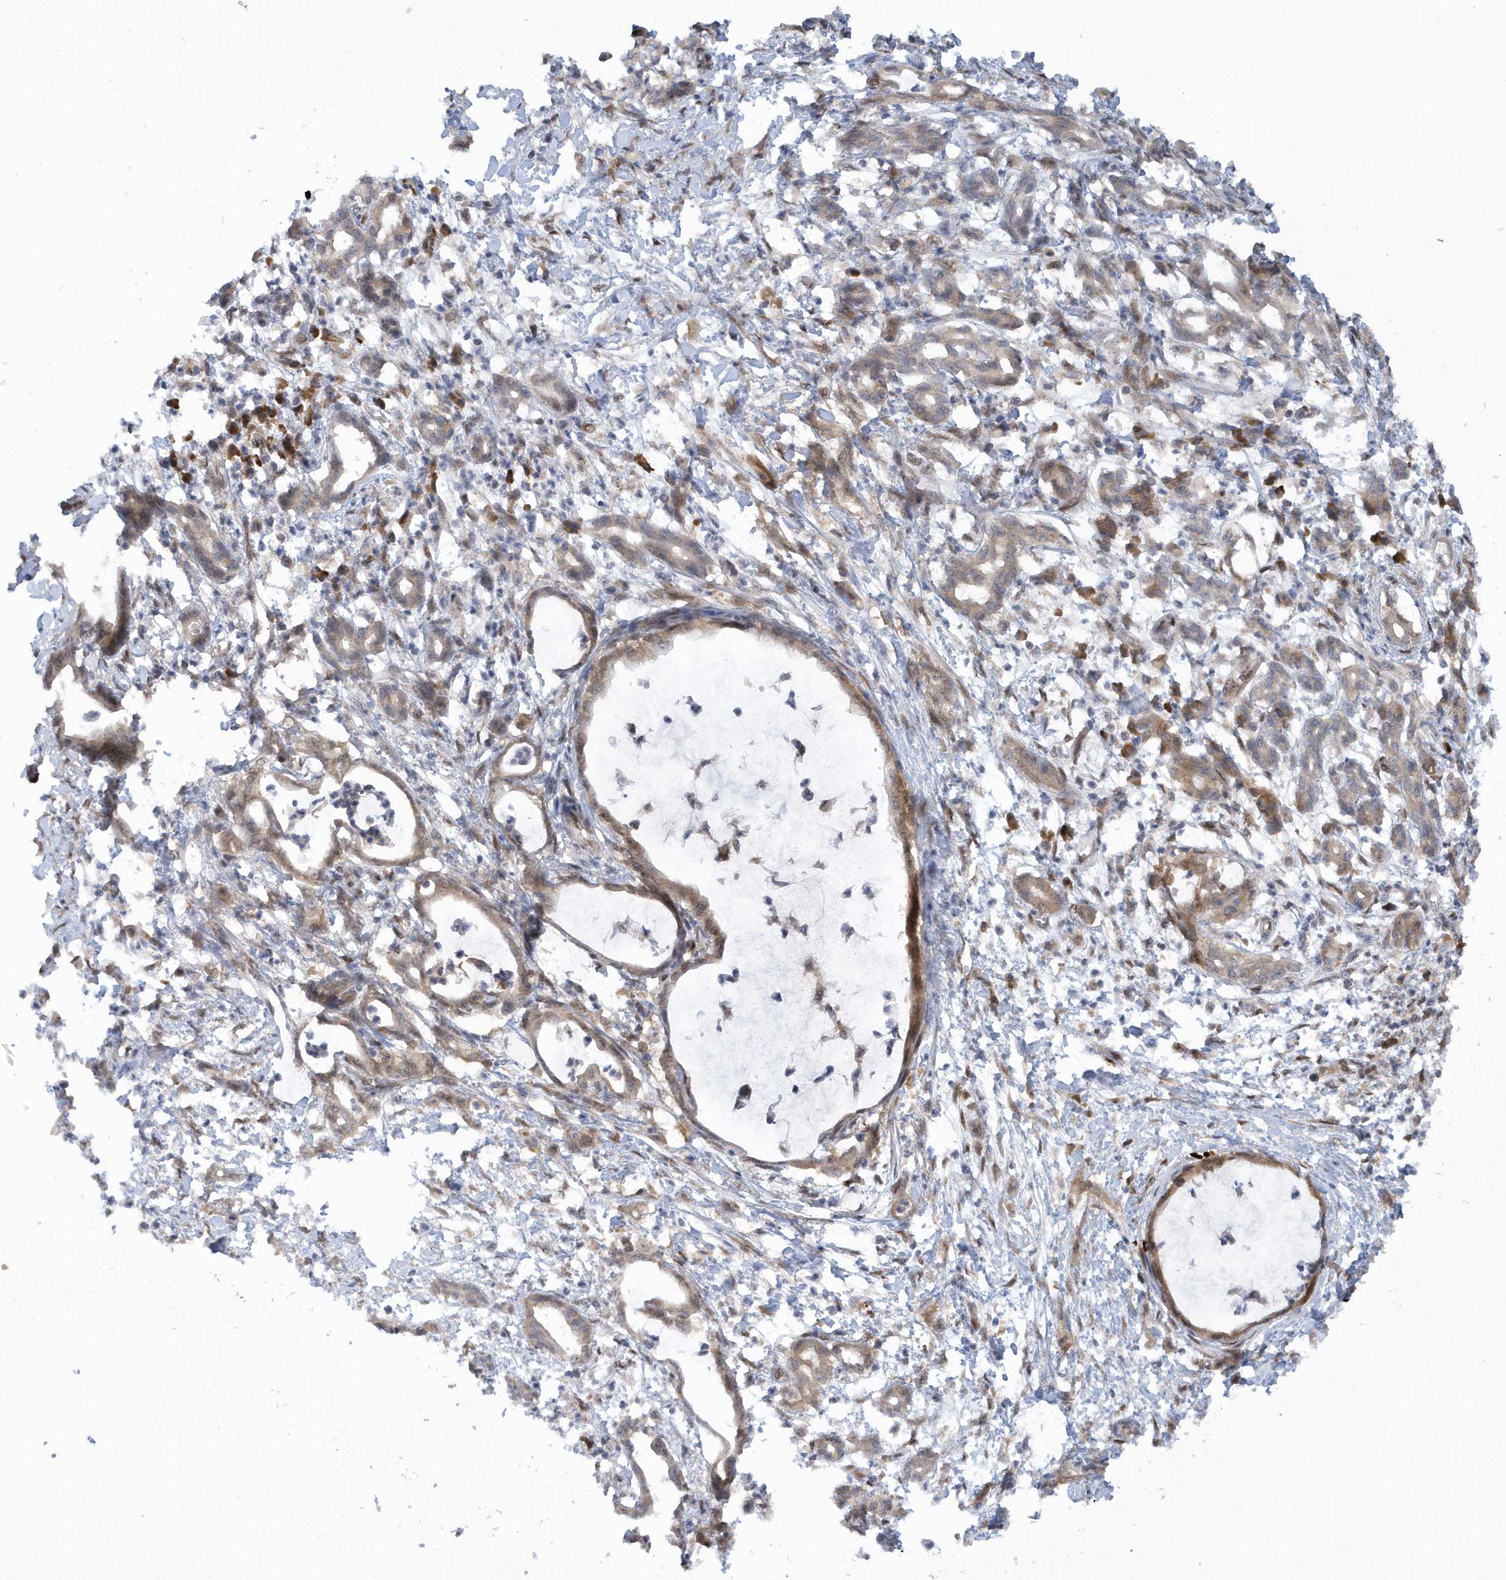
{"staining": {"intensity": "weak", "quantity": ">75%", "location": "cytoplasmic/membranous"}, "tissue": "pancreatic cancer", "cell_type": "Tumor cells", "image_type": "cancer", "snomed": [{"axis": "morphology", "description": "Adenocarcinoma, NOS"}, {"axis": "topography", "description": "Pancreas"}], "caption": "Immunohistochemistry photomicrograph of neoplastic tissue: human pancreatic adenocarcinoma stained using immunohistochemistry demonstrates low levels of weak protein expression localized specifically in the cytoplasmic/membranous of tumor cells, appearing as a cytoplasmic/membranous brown color.", "gene": "ATG4A", "patient": {"sex": "female", "age": 55}}